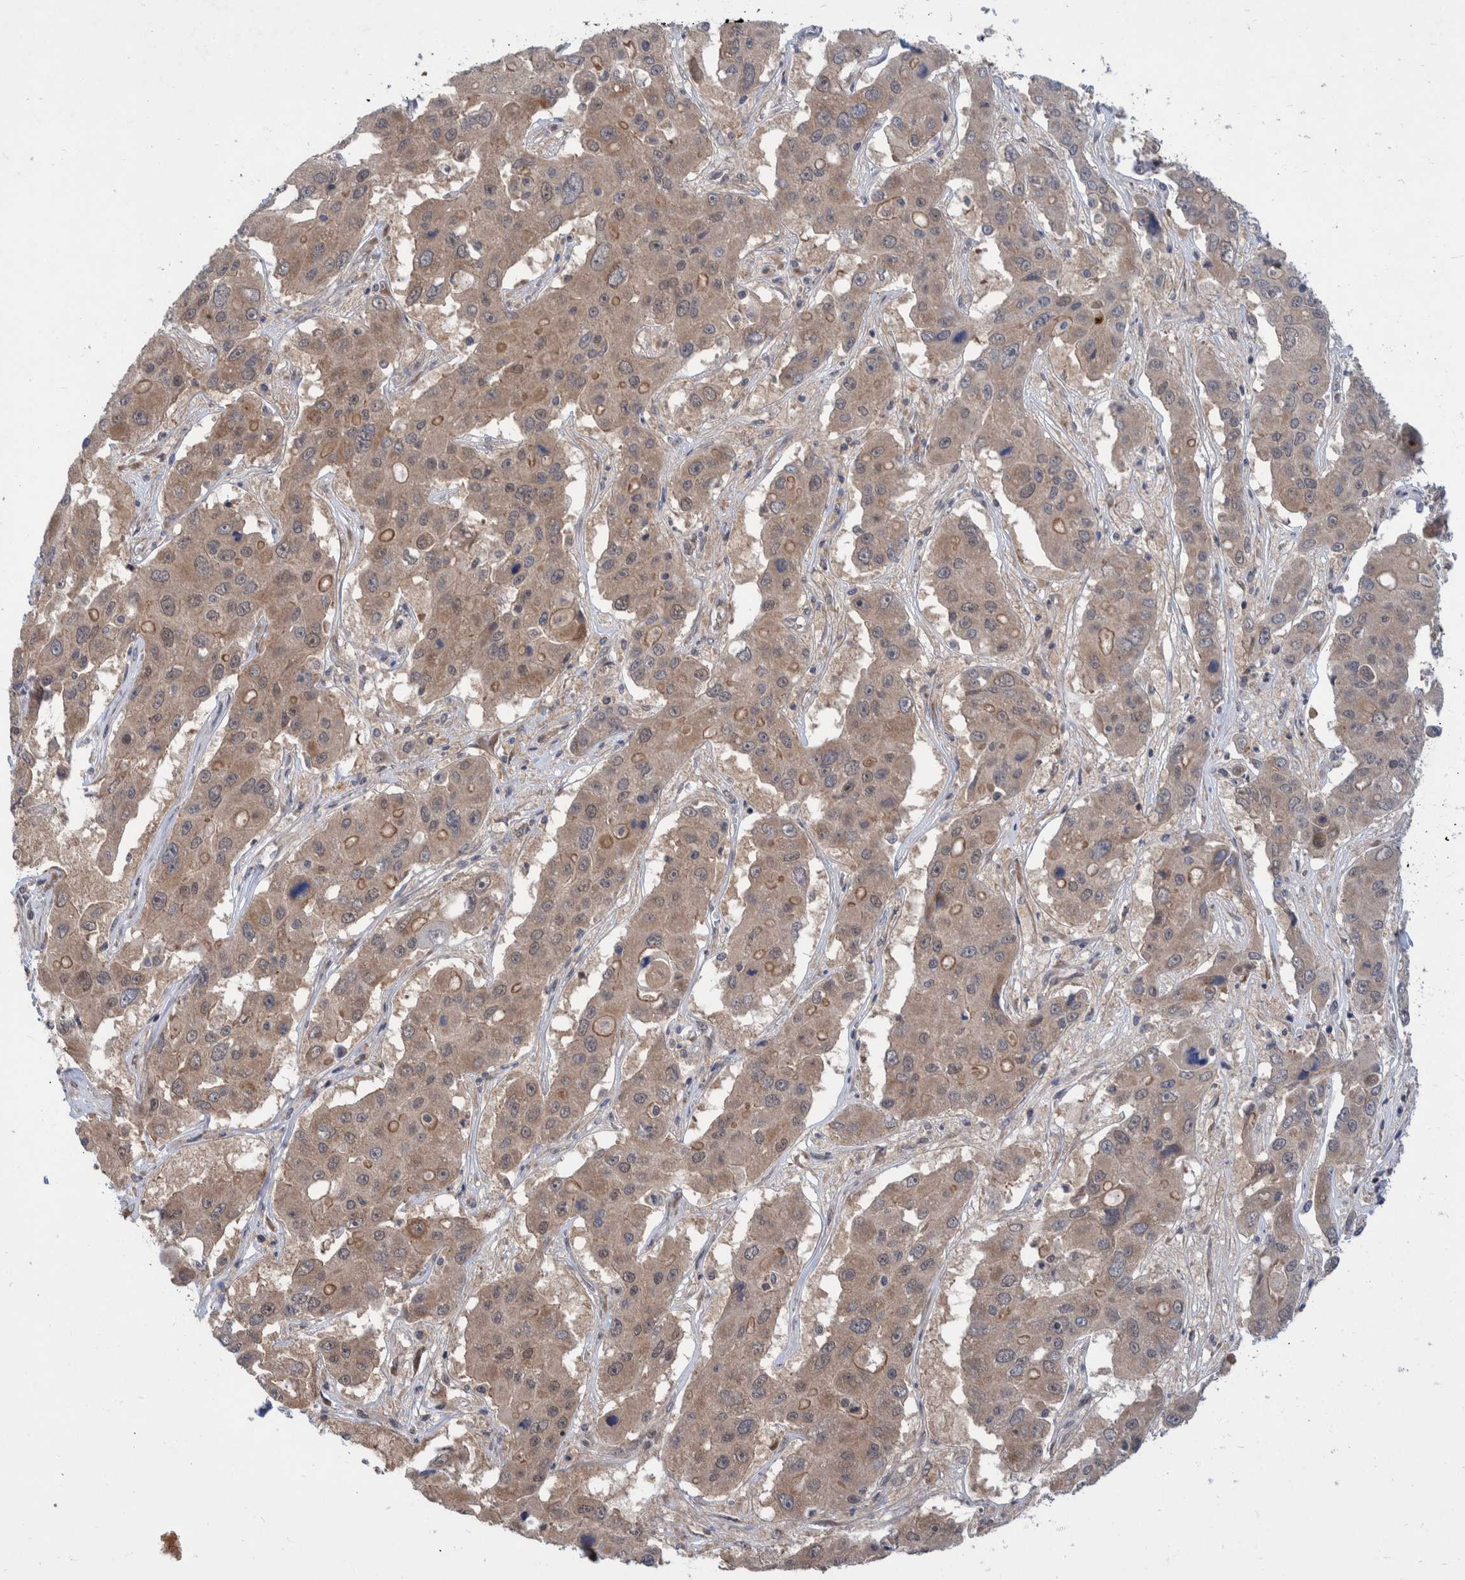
{"staining": {"intensity": "weak", "quantity": ">75%", "location": "cytoplasmic/membranous"}, "tissue": "liver cancer", "cell_type": "Tumor cells", "image_type": "cancer", "snomed": [{"axis": "morphology", "description": "Cholangiocarcinoma"}, {"axis": "topography", "description": "Liver"}], "caption": "Liver cholangiocarcinoma stained with DAB (3,3'-diaminobenzidine) immunohistochemistry (IHC) displays low levels of weak cytoplasmic/membranous positivity in approximately >75% of tumor cells.", "gene": "PLPBP", "patient": {"sex": "male", "age": 67}}